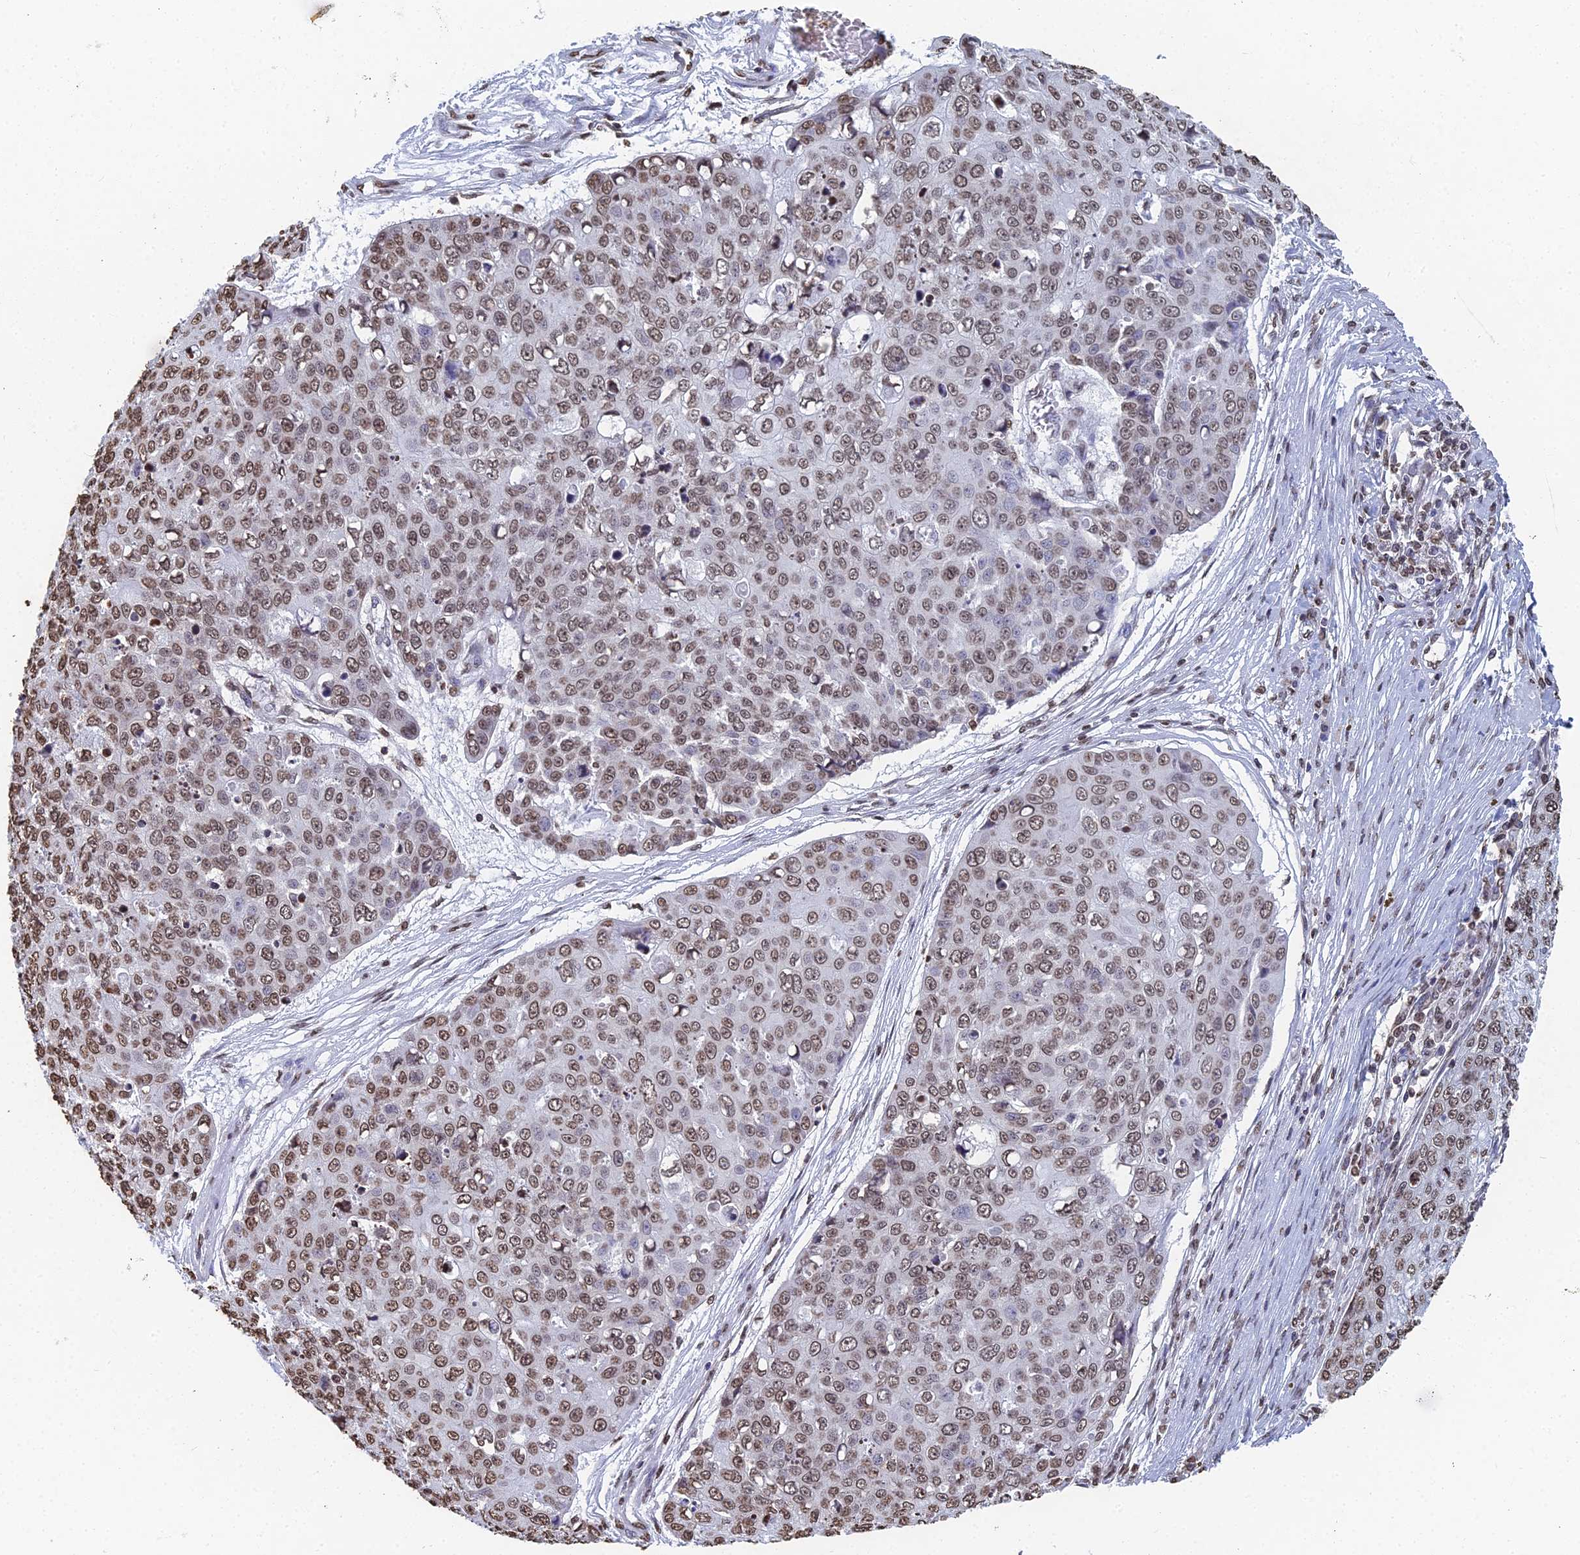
{"staining": {"intensity": "moderate", "quantity": ">75%", "location": "nuclear"}, "tissue": "skin cancer", "cell_type": "Tumor cells", "image_type": "cancer", "snomed": [{"axis": "morphology", "description": "Squamous cell carcinoma, NOS"}, {"axis": "topography", "description": "Skin"}], "caption": "A medium amount of moderate nuclear expression is seen in about >75% of tumor cells in skin cancer tissue.", "gene": "GBP3", "patient": {"sex": "male", "age": 71}}